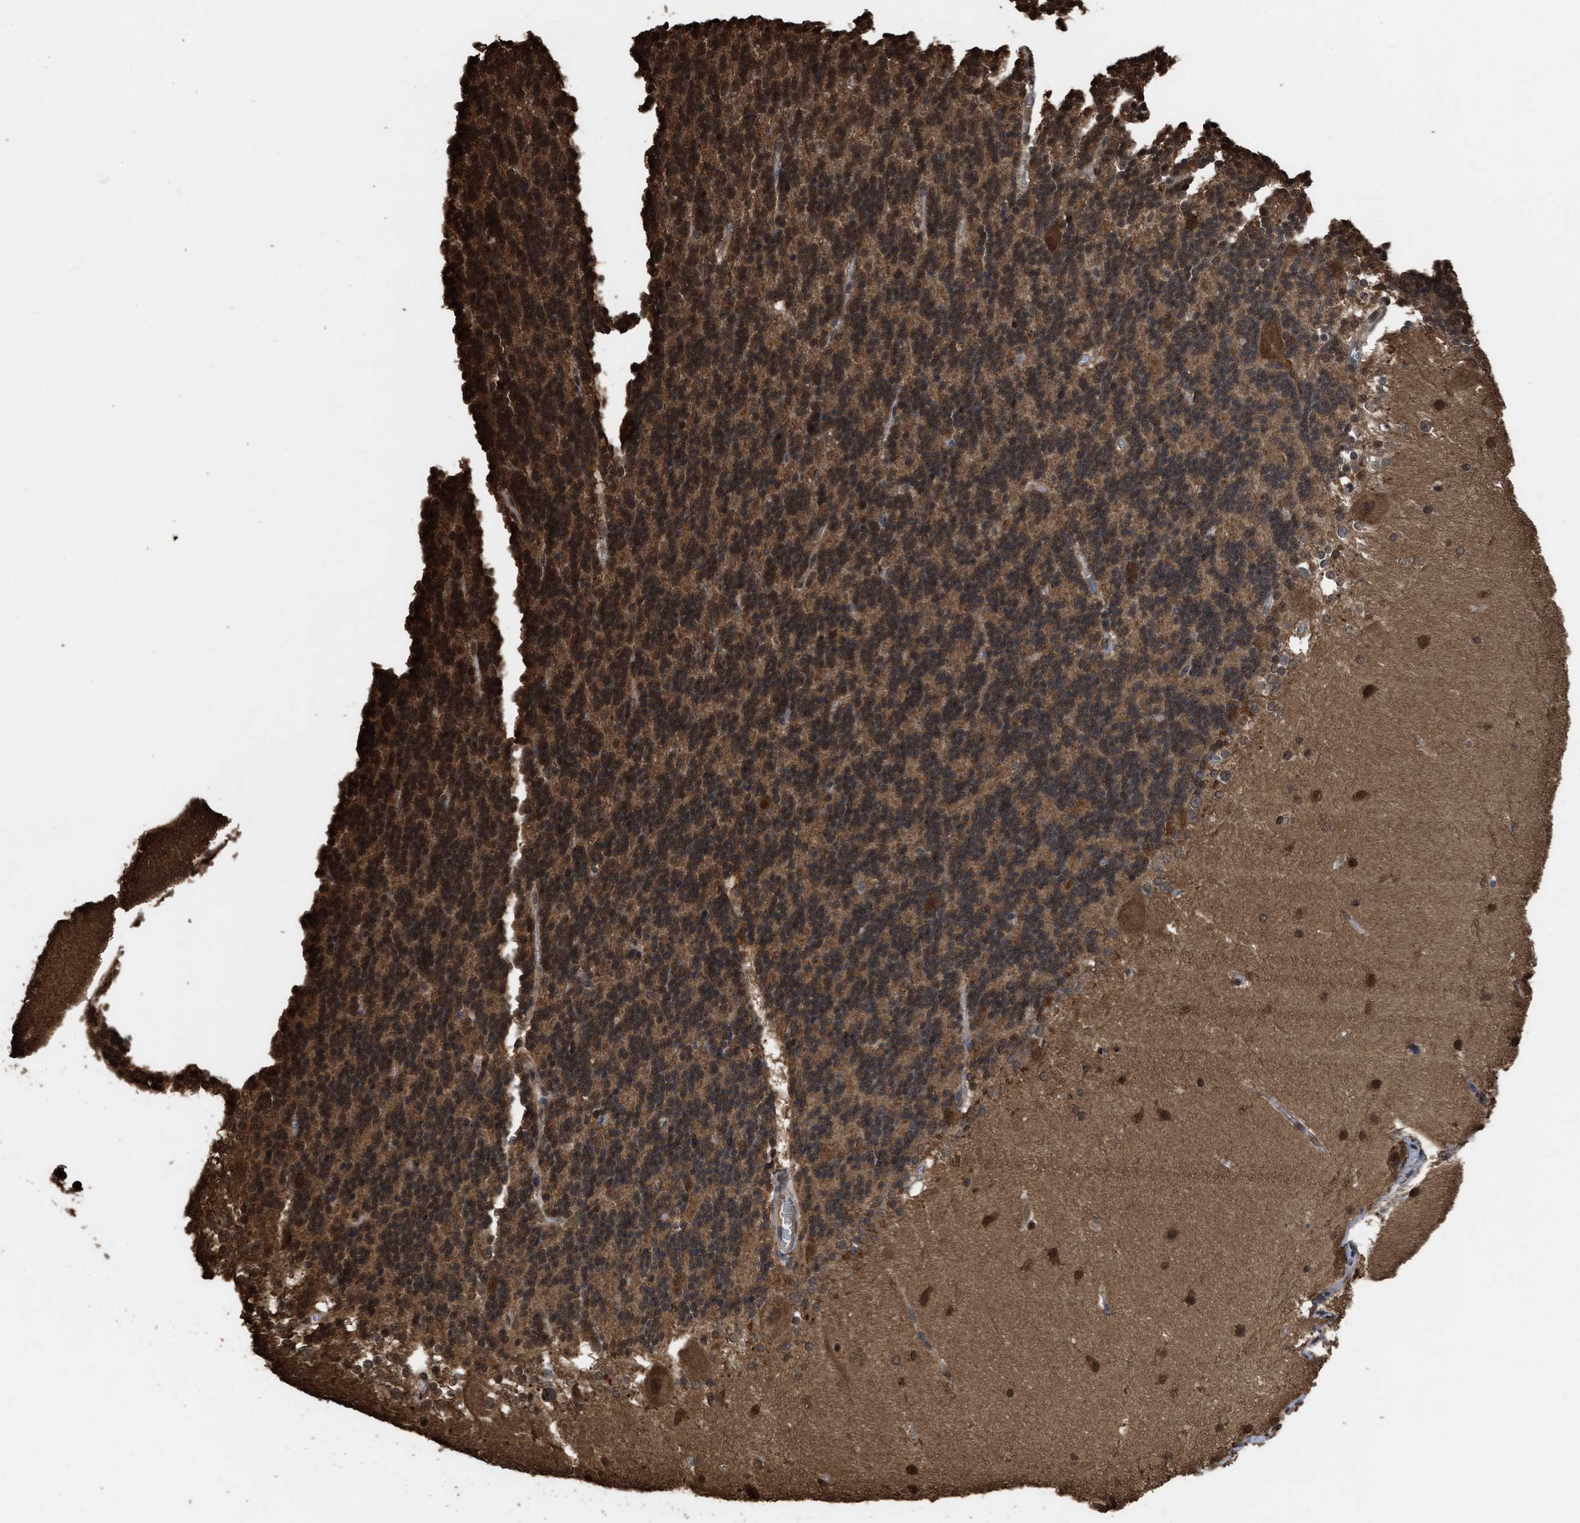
{"staining": {"intensity": "moderate", "quantity": ">75%", "location": "cytoplasmic/membranous,nuclear"}, "tissue": "cerebellum", "cell_type": "Cells in granular layer", "image_type": "normal", "snomed": [{"axis": "morphology", "description": "Normal tissue, NOS"}, {"axis": "topography", "description": "Cerebellum"}], "caption": "Cerebellum stained with DAB immunohistochemistry shows medium levels of moderate cytoplasmic/membranous,nuclear staining in about >75% of cells in granular layer. The protein is stained brown, and the nuclei are stained in blue (DAB IHC with brightfield microscopy, high magnification).", "gene": "YWHAG", "patient": {"sex": "female", "age": 19}}